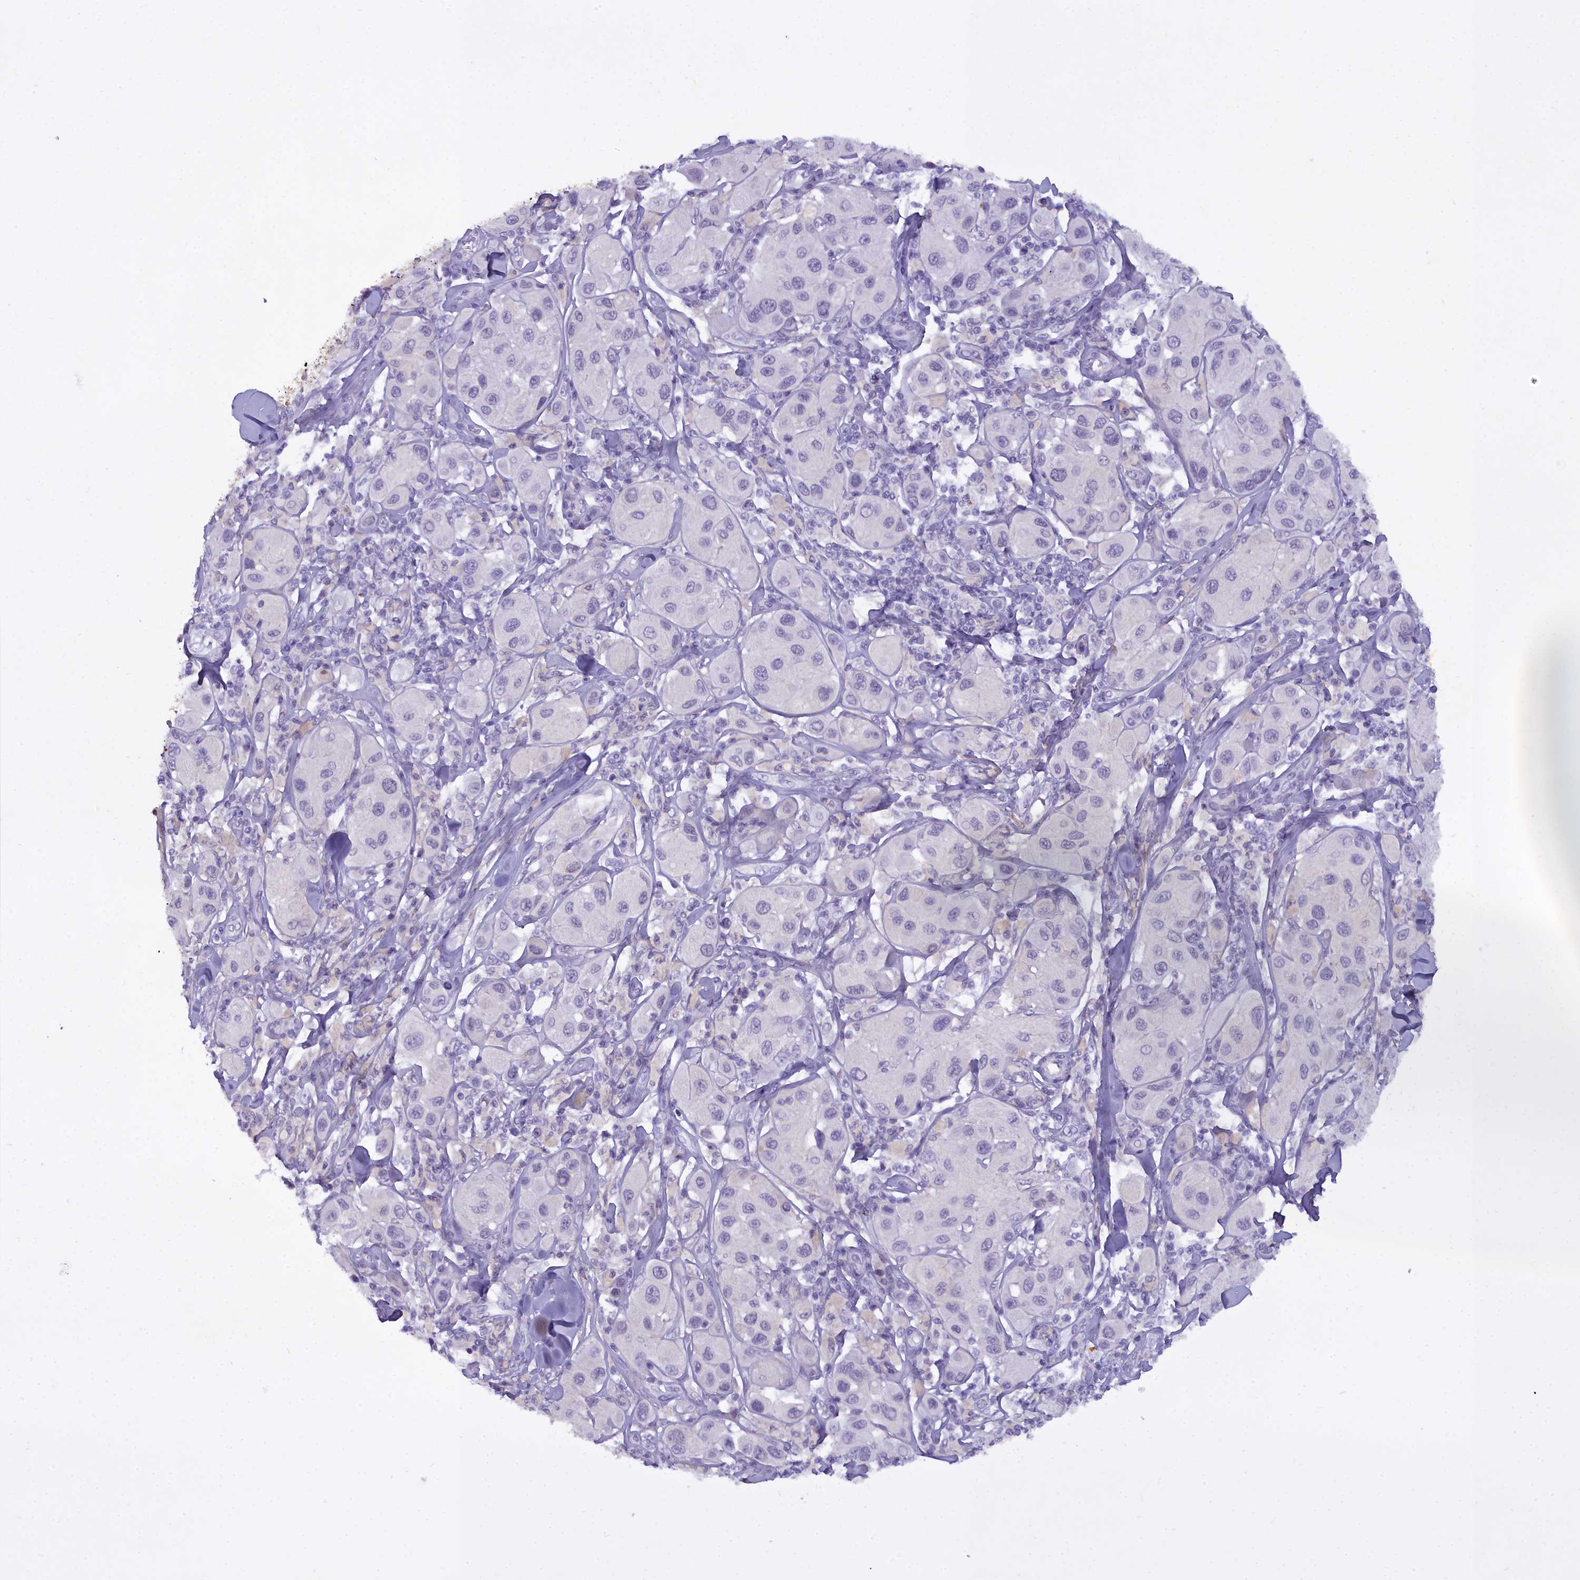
{"staining": {"intensity": "negative", "quantity": "none", "location": "none"}, "tissue": "melanoma", "cell_type": "Tumor cells", "image_type": "cancer", "snomed": [{"axis": "morphology", "description": "Malignant melanoma, Metastatic site"}, {"axis": "topography", "description": "Skin"}], "caption": "A photomicrograph of human melanoma is negative for staining in tumor cells. (Stains: DAB immunohistochemistry with hematoxylin counter stain, Microscopy: brightfield microscopy at high magnification).", "gene": "OSTN", "patient": {"sex": "male", "age": 41}}